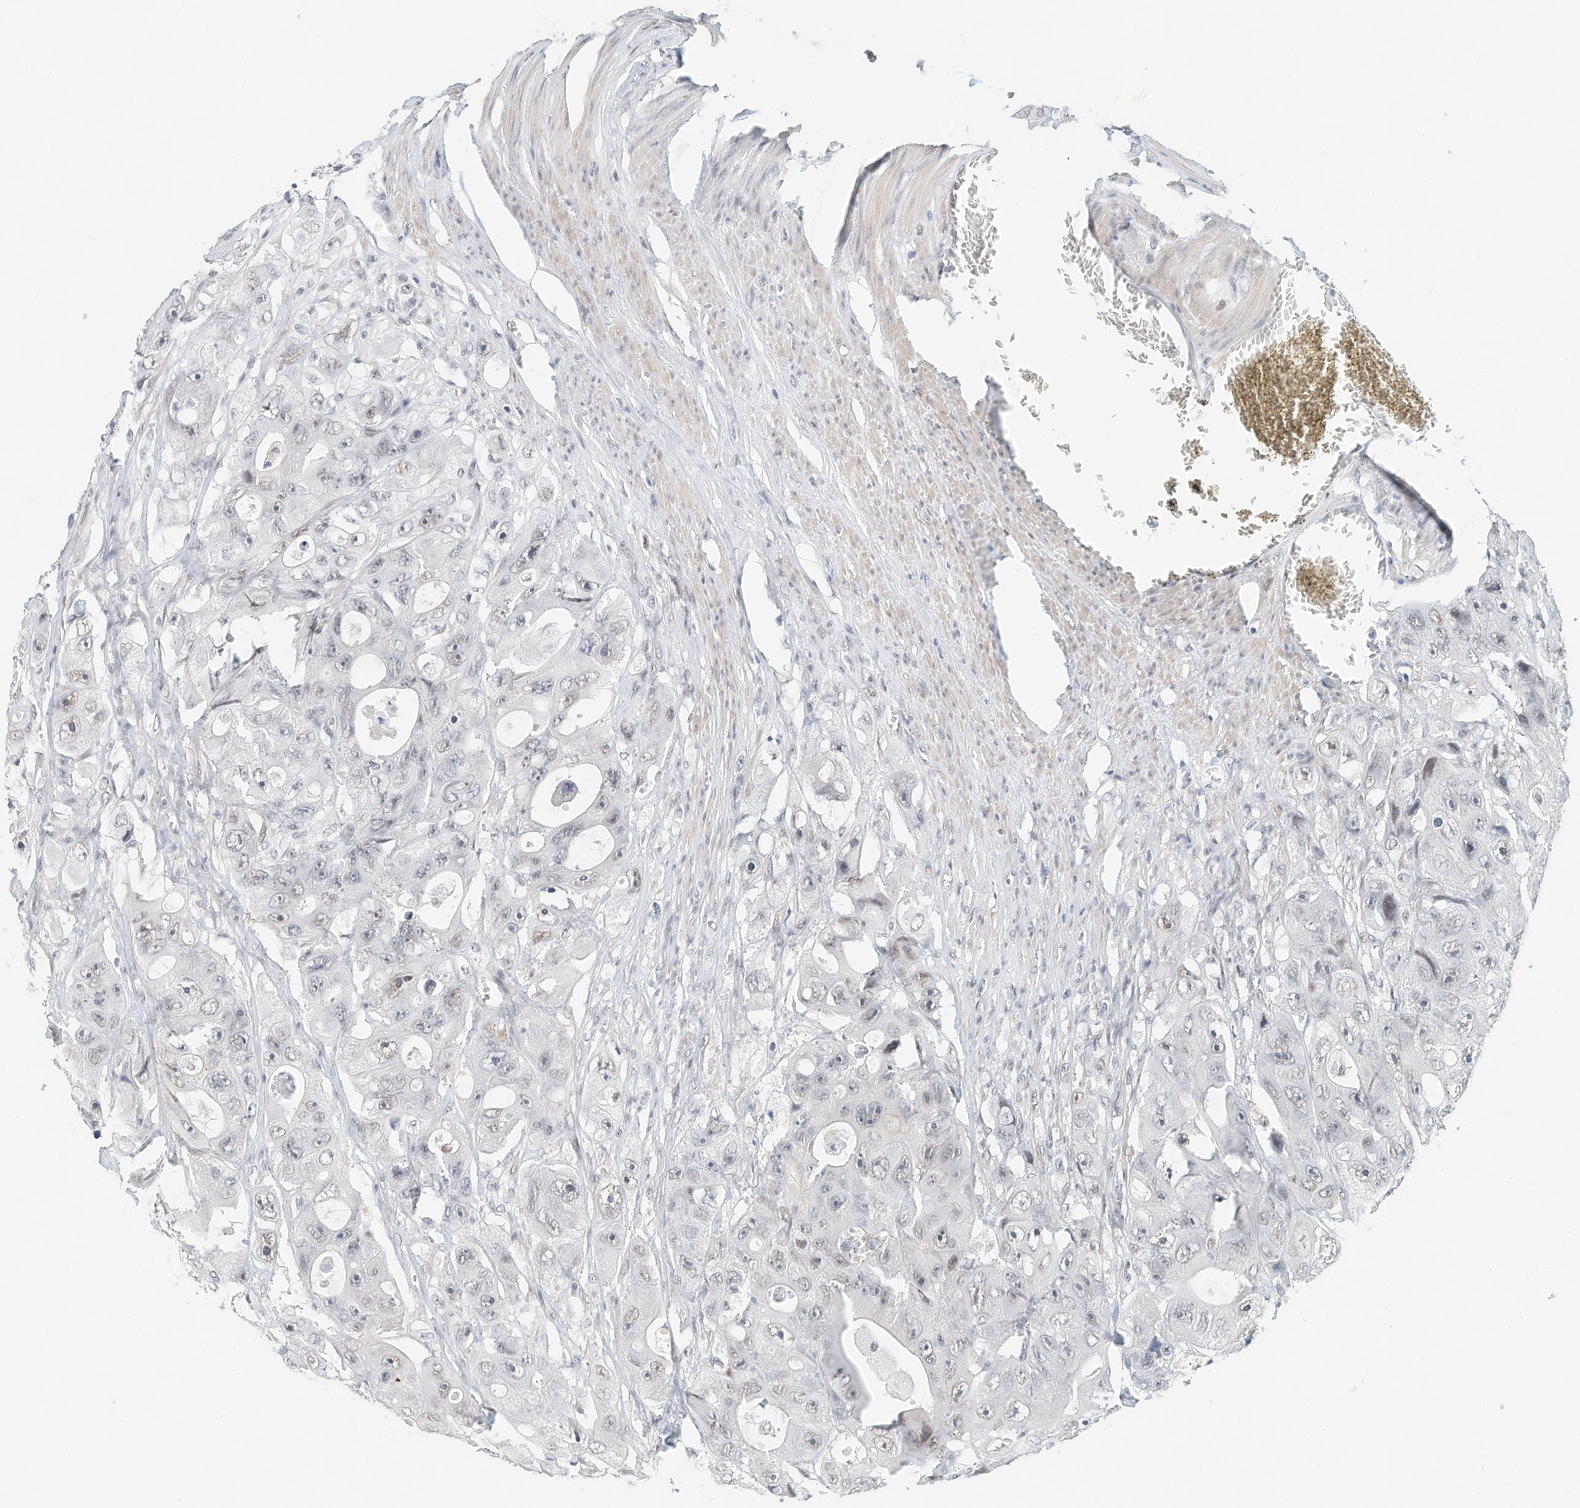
{"staining": {"intensity": "negative", "quantity": "none", "location": "none"}, "tissue": "colorectal cancer", "cell_type": "Tumor cells", "image_type": "cancer", "snomed": [{"axis": "morphology", "description": "Adenocarcinoma, NOS"}, {"axis": "topography", "description": "Colon"}], "caption": "High power microscopy image of an immunohistochemistry (IHC) histopathology image of colorectal cancer, revealing no significant expression in tumor cells. (Immunohistochemistry, brightfield microscopy, high magnification).", "gene": "ARHGAP28", "patient": {"sex": "female", "age": 46}}